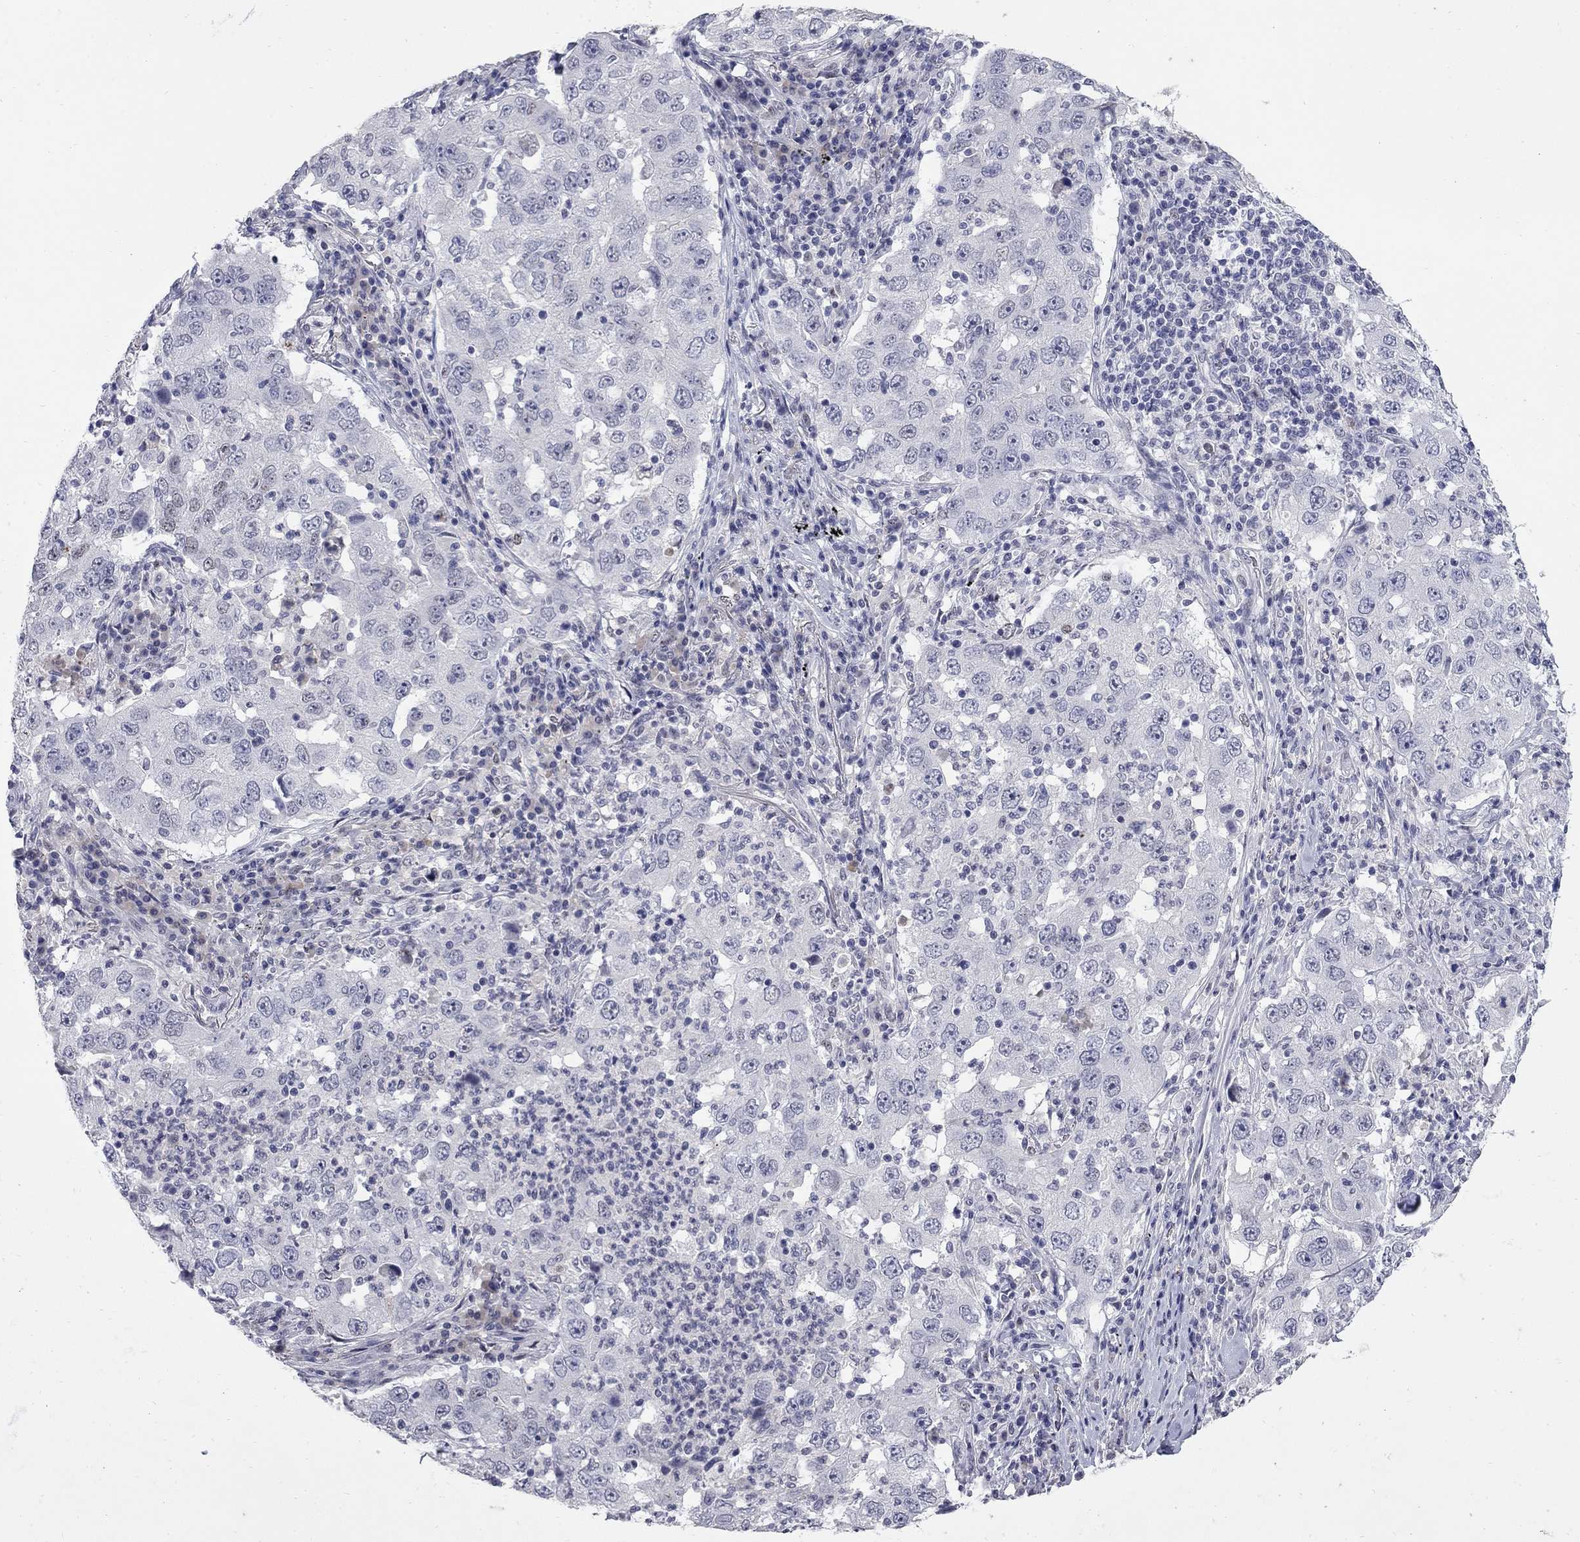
{"staining": {"intensity": "negative", "quantity": "none", "location": "none"}, "tissue": "lung cancer", "cell_type": "Tumor cells", "image_type": "cancer", "snomed": [{"axis": "morphology", "description": "Adenocarcinoma, NOS"}, {"axis": "topography", "description": "Lung"}], "caption": "Histopathology image shows no protein staining in tumor cells of lung cancer (adenocarcinoma) tissue.", "gene": "SLC51A", "patient": {"sex": "male", "age": 73}}